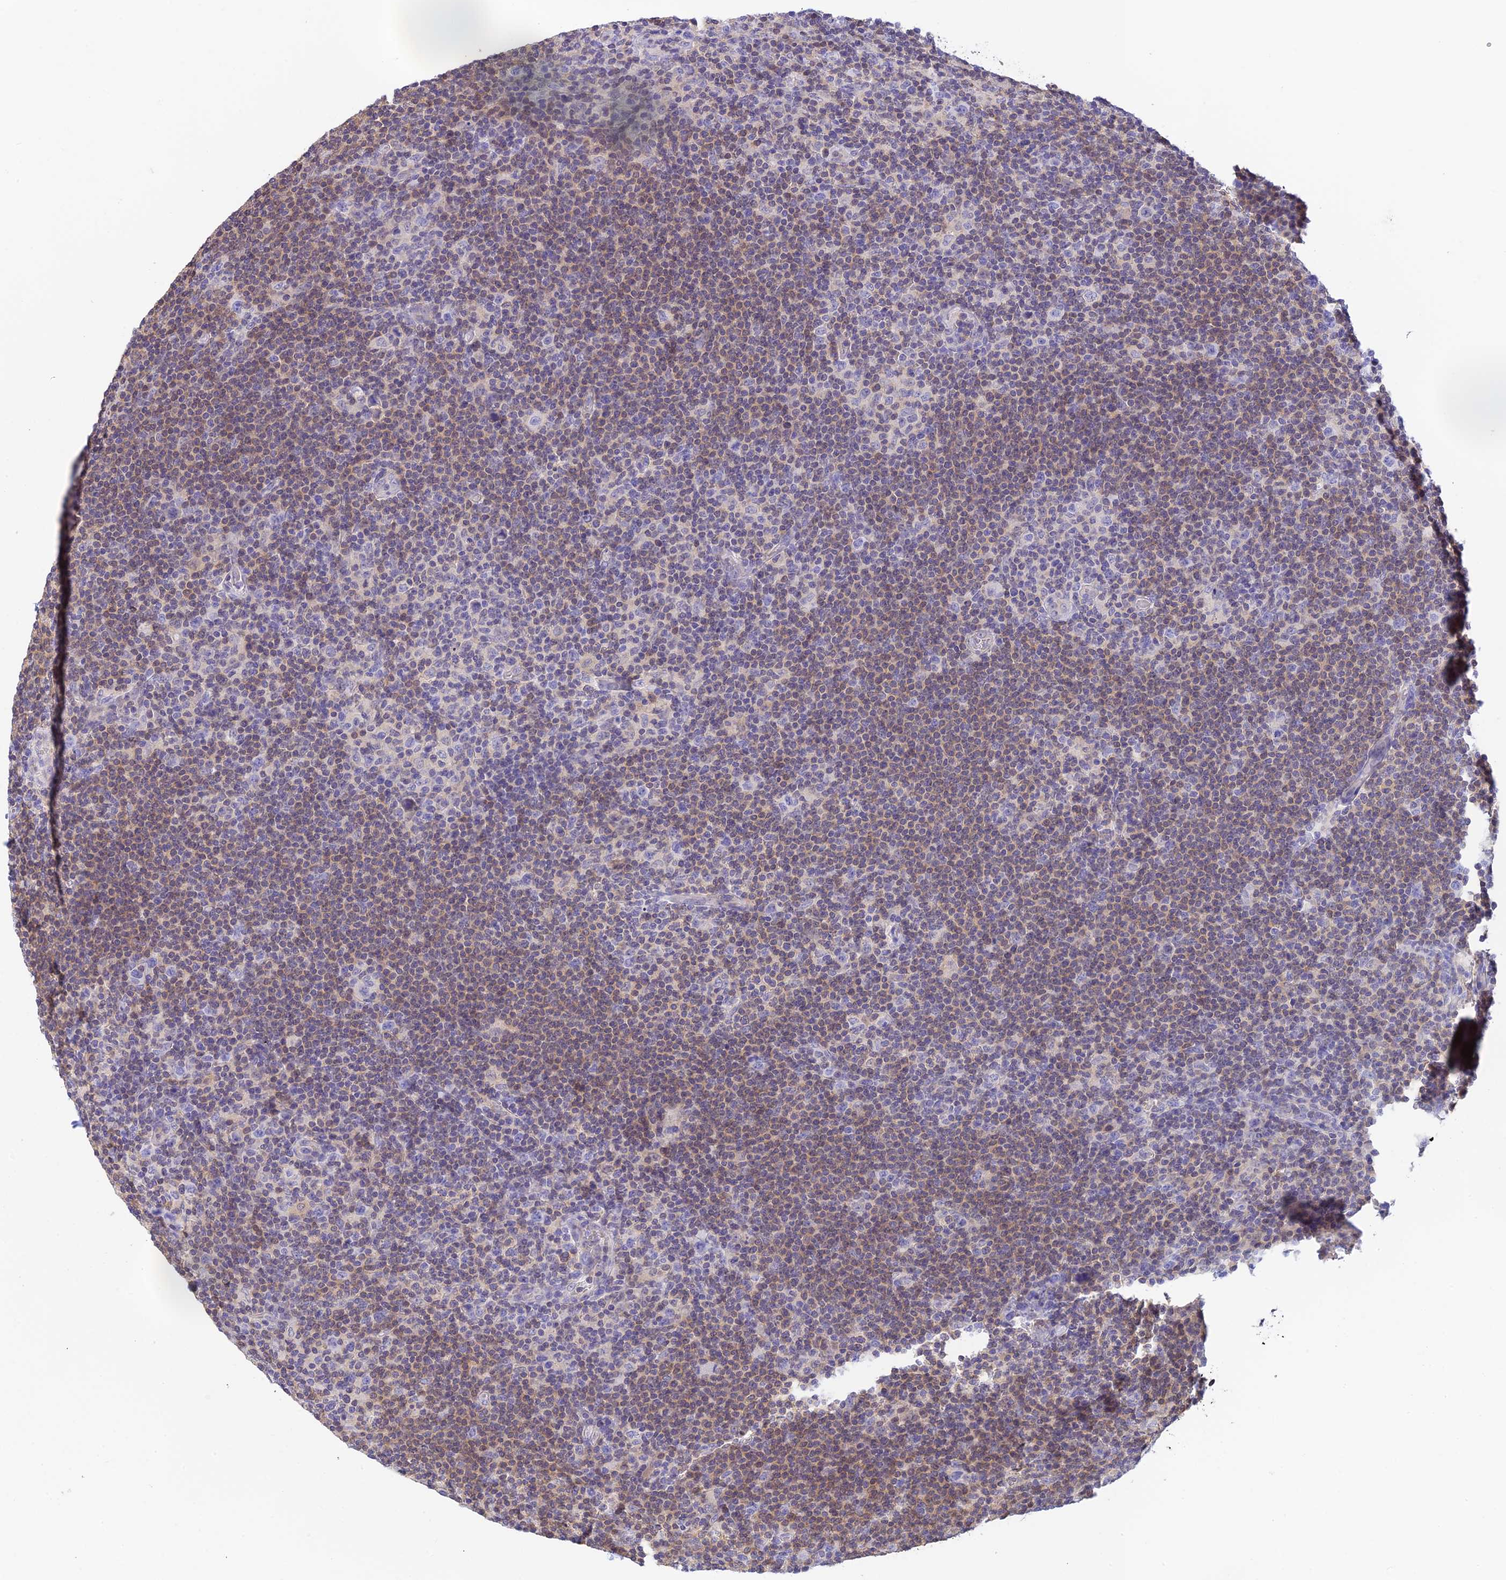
{"staining": {"intensity": "negative", "quantity": "none", "location": "none"}, "tissue": "lymphoma", "cell_type": "Tumor cells", "image_type": "cancer", "snomed": [{"axis": "morphology", "description": "Hodgkin's disease, NOS"}, {"axis": "topography", "description": "Lymph node"}], "caption": "DAB (3,3'-diaminobenzidine) immunohistochemical staining of lymphoma shows no significant staining in tumor cells. (DAB immunohistochemistry, high magnification).", "gene": "HDHD2", "patient": {"sex": "female", "age": 57}}